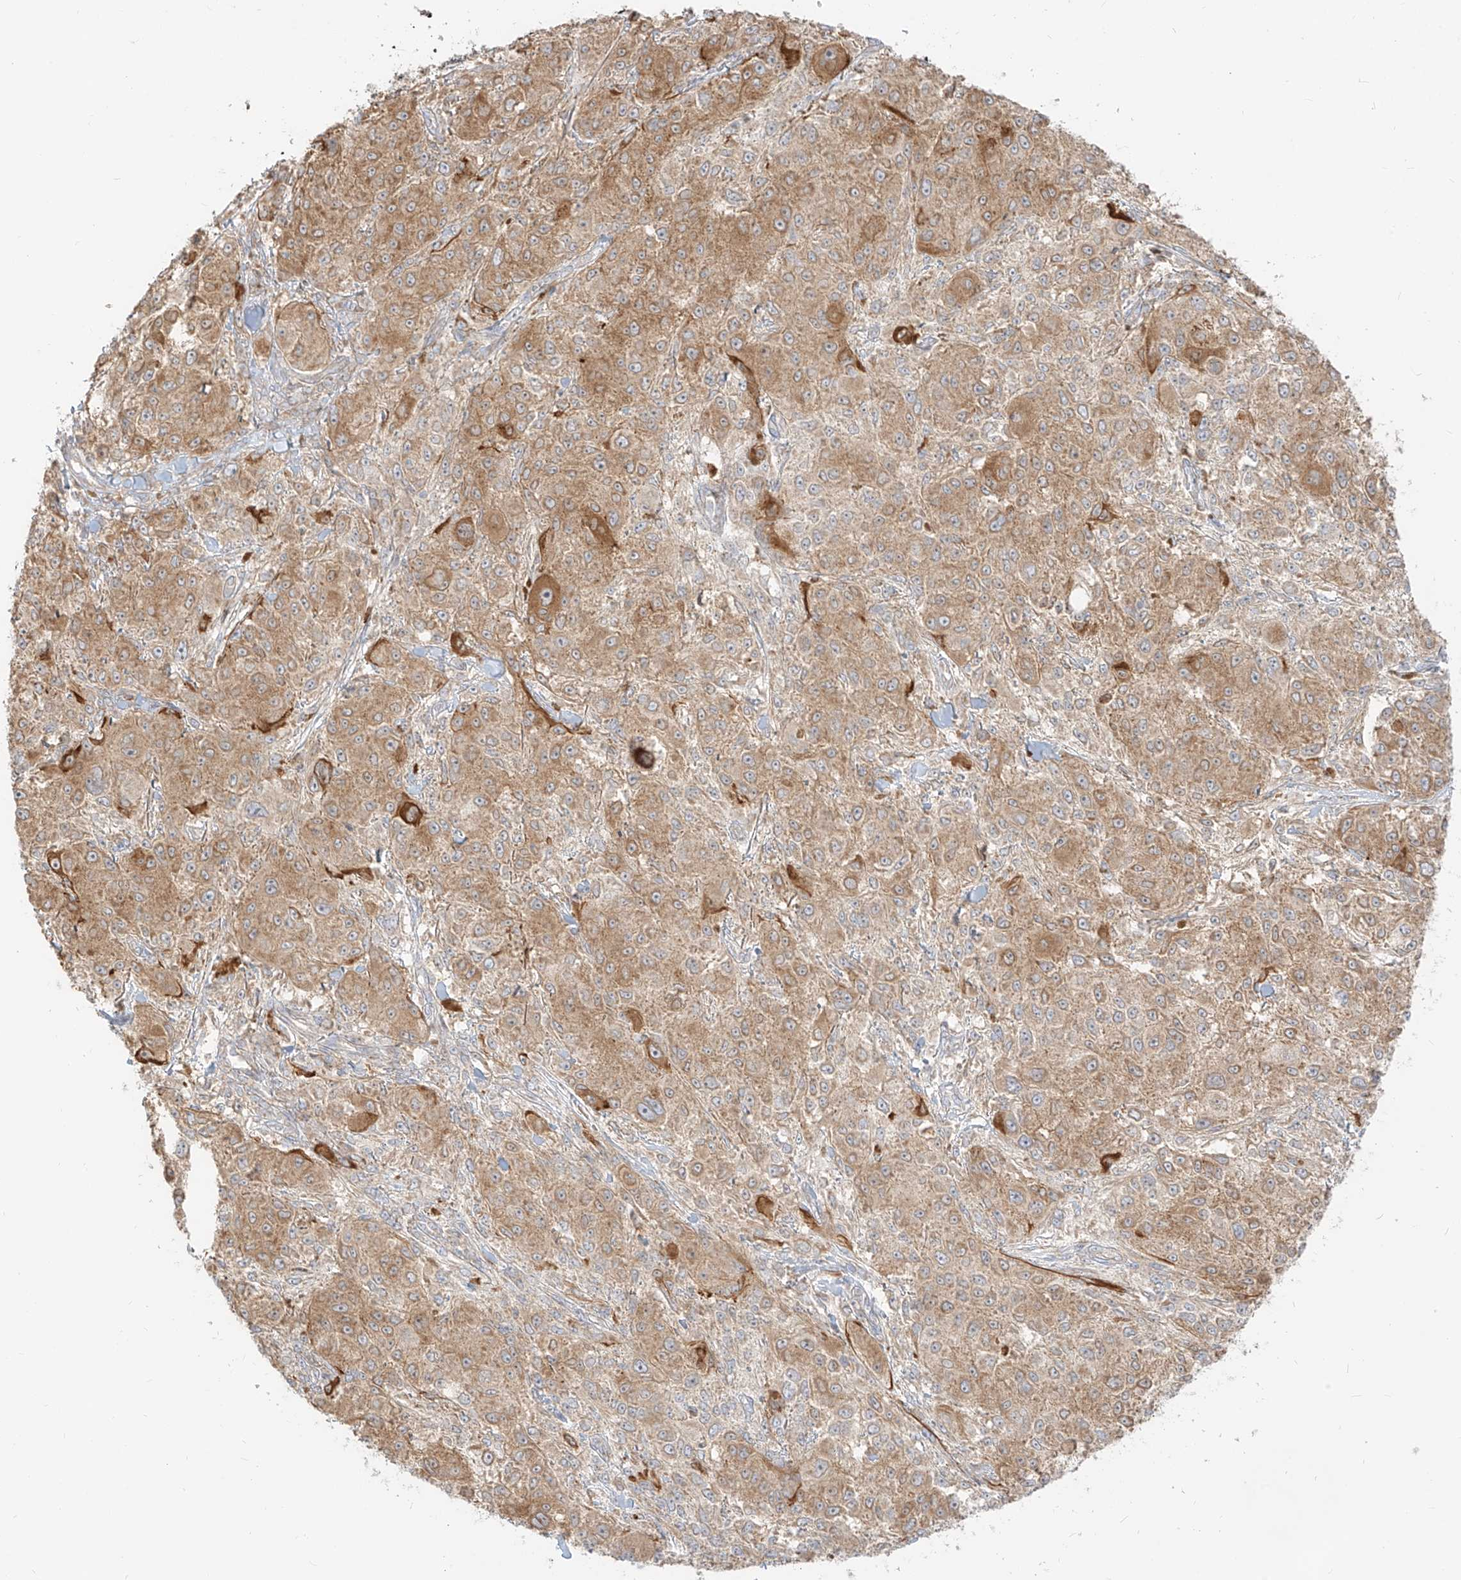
{"staining": {"intensity": "moderate", "quantity": ">75%", "location": "cytoplasmic/membranous"}, "tissue": "melanoma", "cell_type": "Tumor cells", "image_type": "cancer", "snomed": [{"axis": "morphology", "description": "Necrosis, NOS"}, {"axis": "morphology", "description": "Malignant melanoma, NOS"}, {"axis": "topography", "description": "Skin"}], "caption": "DAB (3,3'-diaminobenzidine) immunohistochemical staining of human malignant melanoma exhibits moderate cytoplasmic/membranous protein expression in about >75% of tumor cells.", "gene": "ZIM3", "patient": {"sex": "female", "age": 87}}